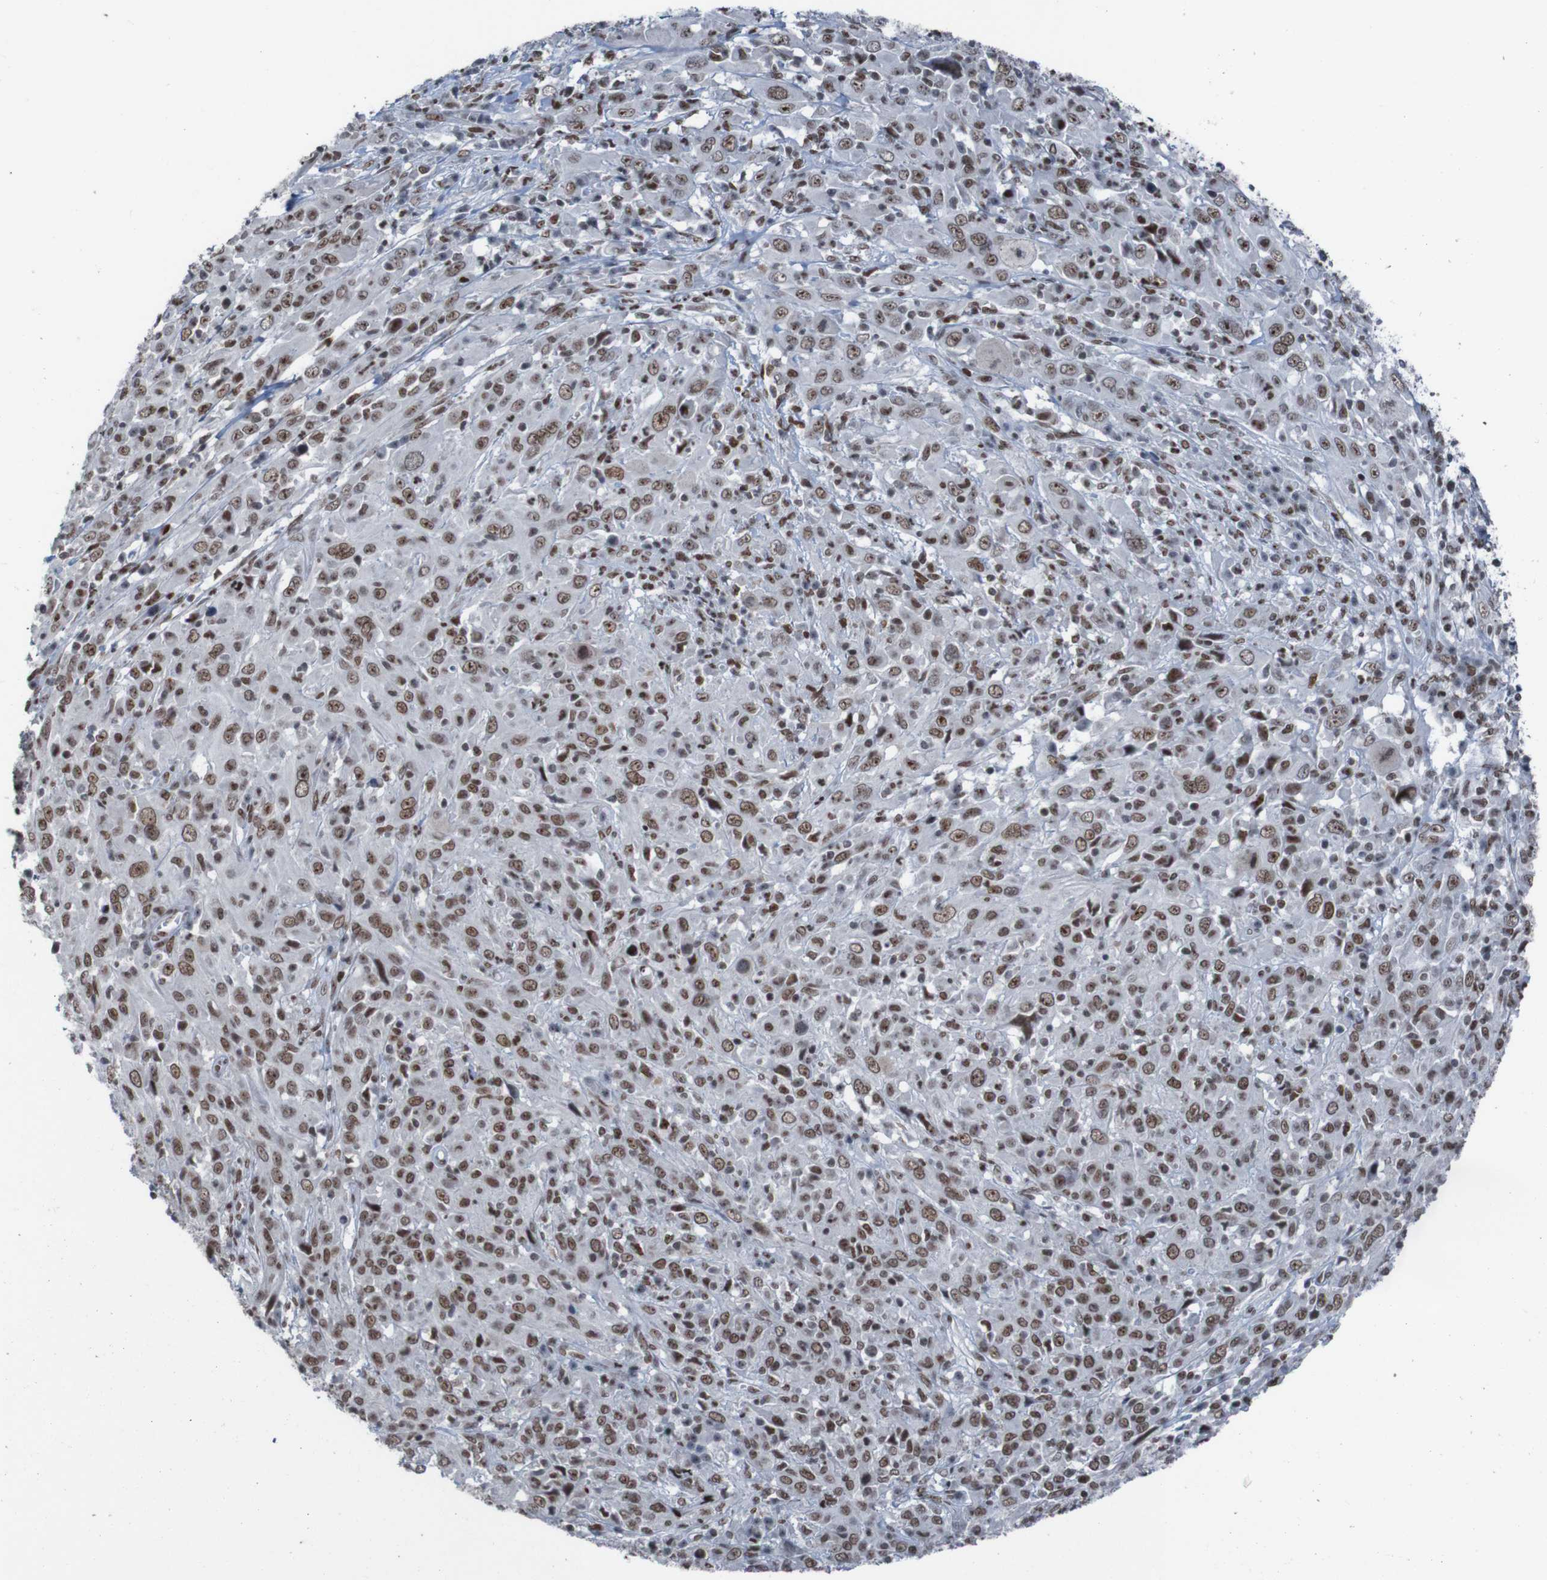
{"staining": {"intensity": "strong", "quantity": ">75%", "location": "nuclear"}, "tissue": "cervical cancer", "cell_type": "Tumor cells", "image_type": "cancer", "snomed": [{"axis": "morphology", "description": "Squamous cell carcinoma, NOS"}, {"axis": "topography", "description": "Cervix"}], "caption": "A brown stain shows strong nuclear staining of a protein in human squamous cell carcinoma (cervical) tumor cells.", "gene": "PHF2", "patient": {"sex": "female", "age": 46}}